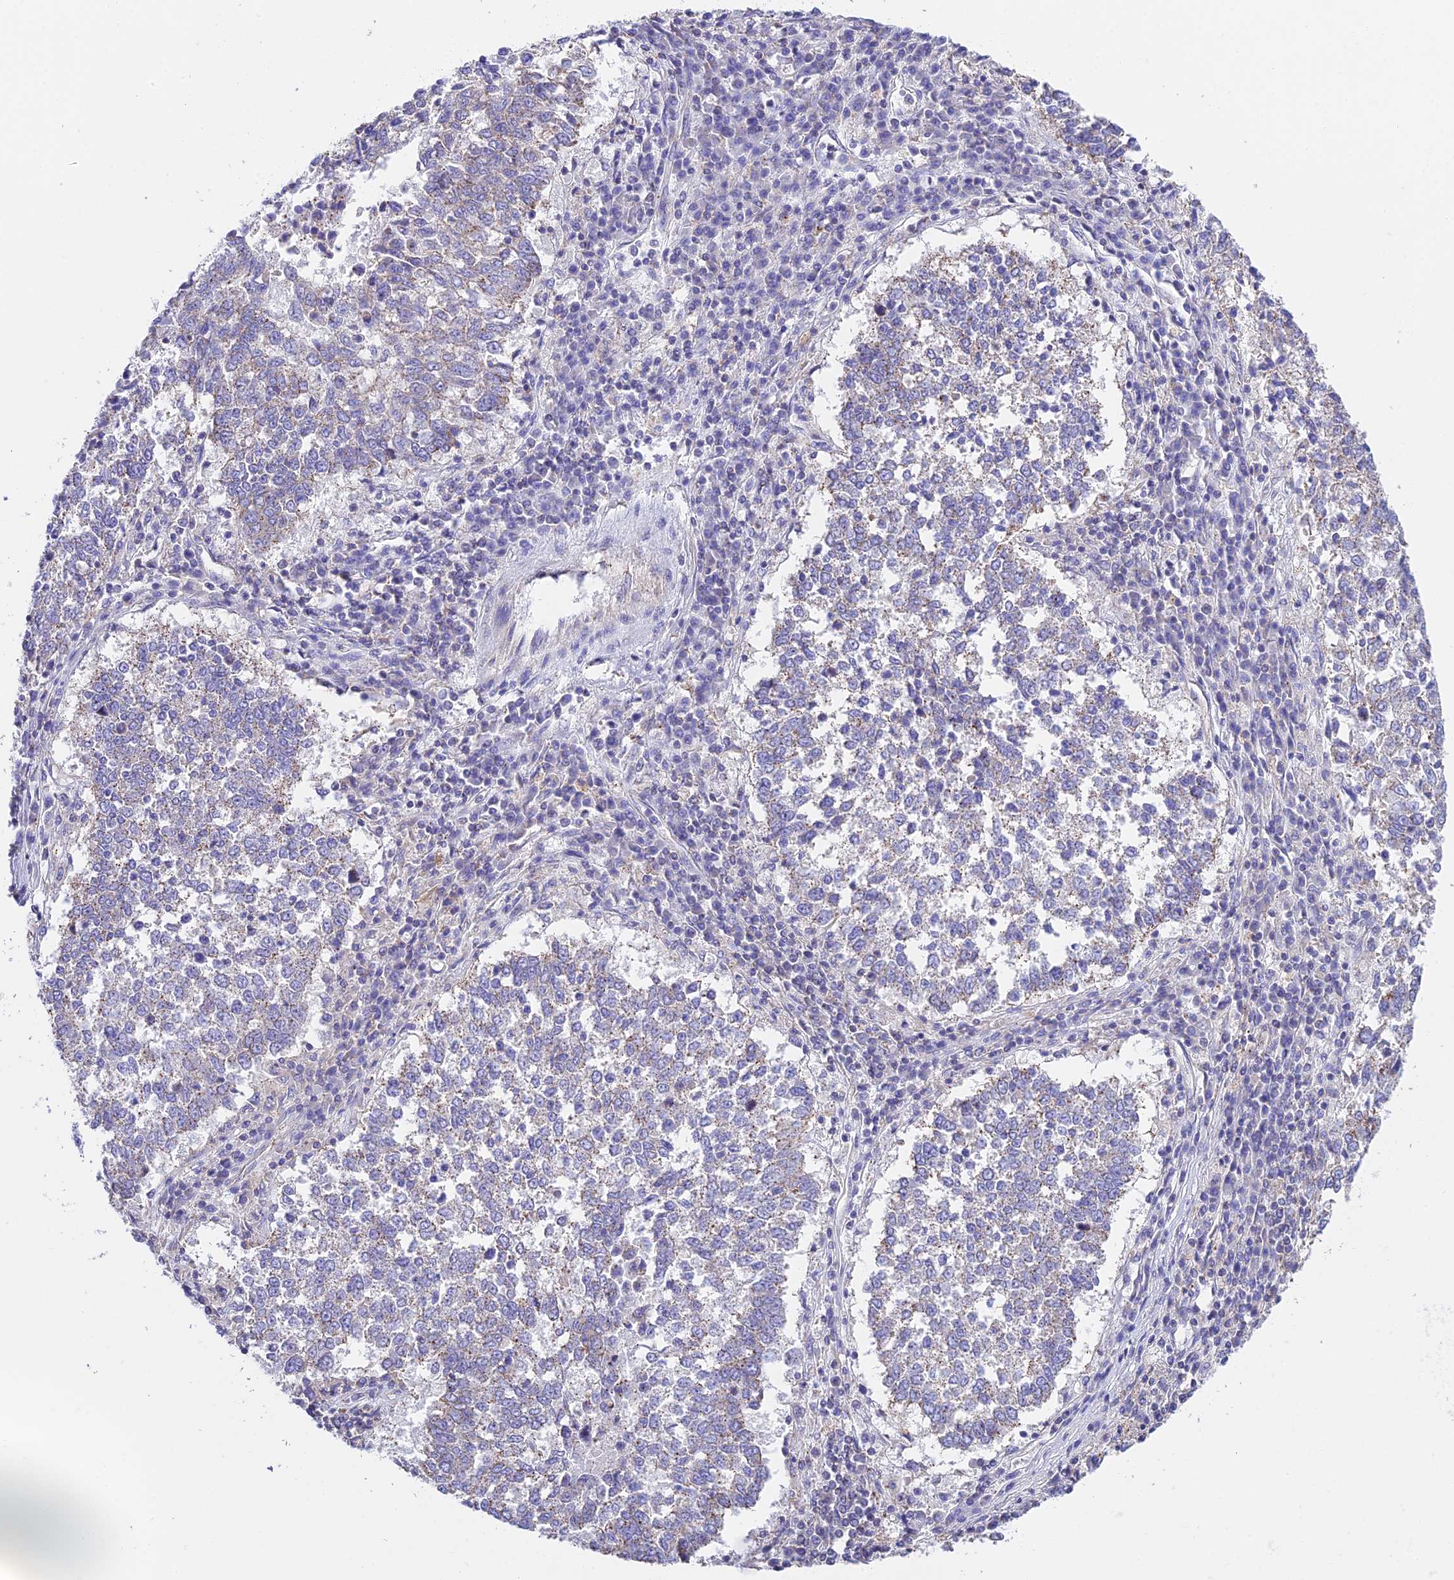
{"staining": {"intensity": "weak", "quantity": "<25%", "location": "cytoplasmic/membranous"}, "tissue": "lung cancer", "cell_type": "Tumor cells", "image_type": "cancer", "snomed": [{"axis": "morphology", "description": "Squamous cell carcinoma, NOS"}, {"axis": "topography", "description": "Lung"}], "caption": "IHC histopathology image of lung cancer (squamous cell carcinoma) stained for a protein (brown), which shows no expression in tumor cells.", "gene": "QRFP", "patient": {"sex": "male", "age": 73}}